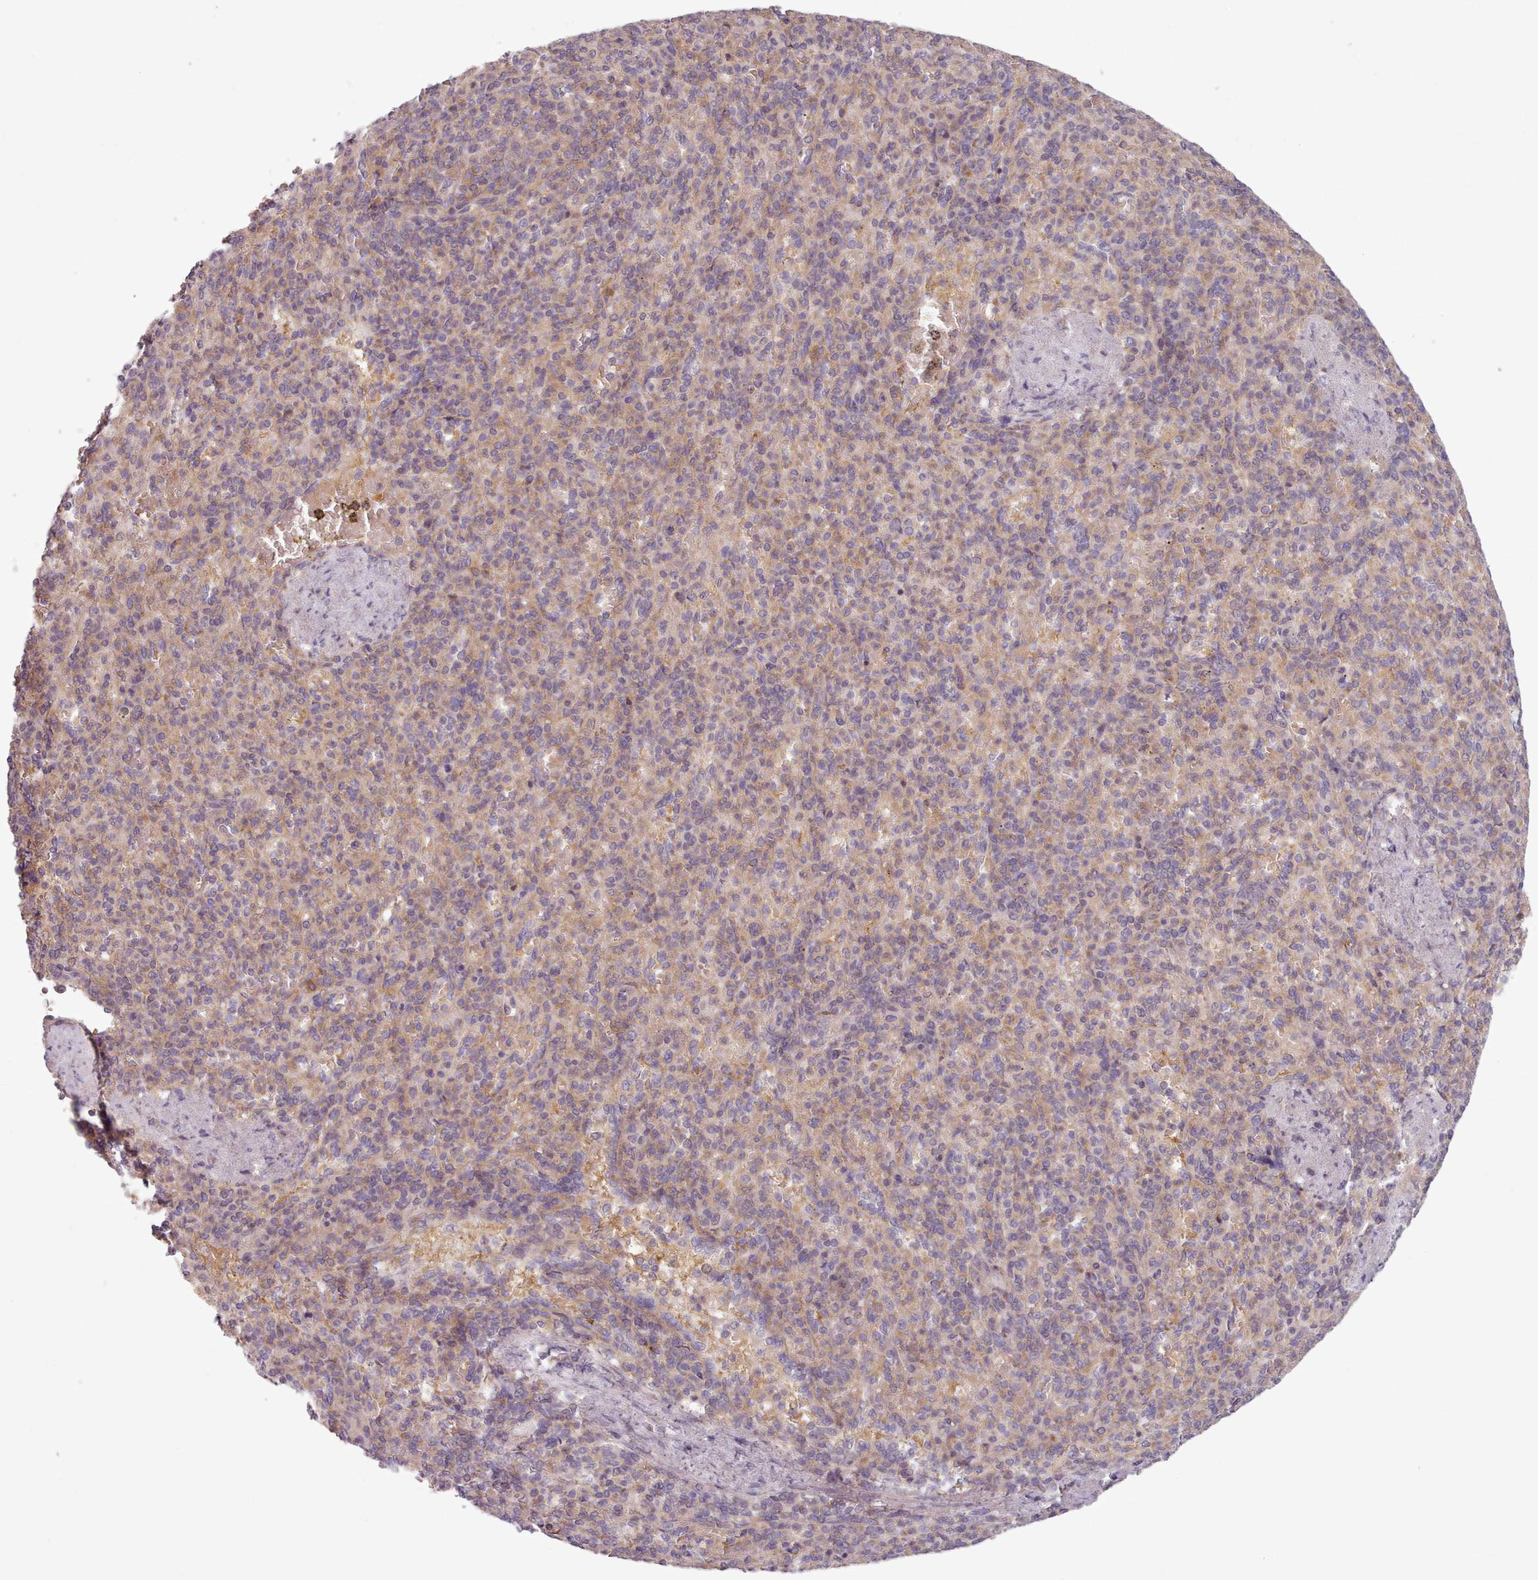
{"staining": {"intensity": "moderate", "quantity": "<25%", "location": "cytoplasmic/membranous"}, "tissue": "spleen", "cell_type": "Cells in red pulp", "image_type": "normal", "snomed": [{"axis": "morphology", "description": "Normal tissue, NOS"}, {"axis": "topography", "description": "Spleen"}], "caption": "Immunohistochemistry photomicrograph of benign human spleen stained for a protein (brown), which exhibits low levels of moderate cytoplasmic/membranous positivity in about <25% of cells in red pulp.", "gene": "NT5DC2", "patient": {"sex": "female", "age": 74}}